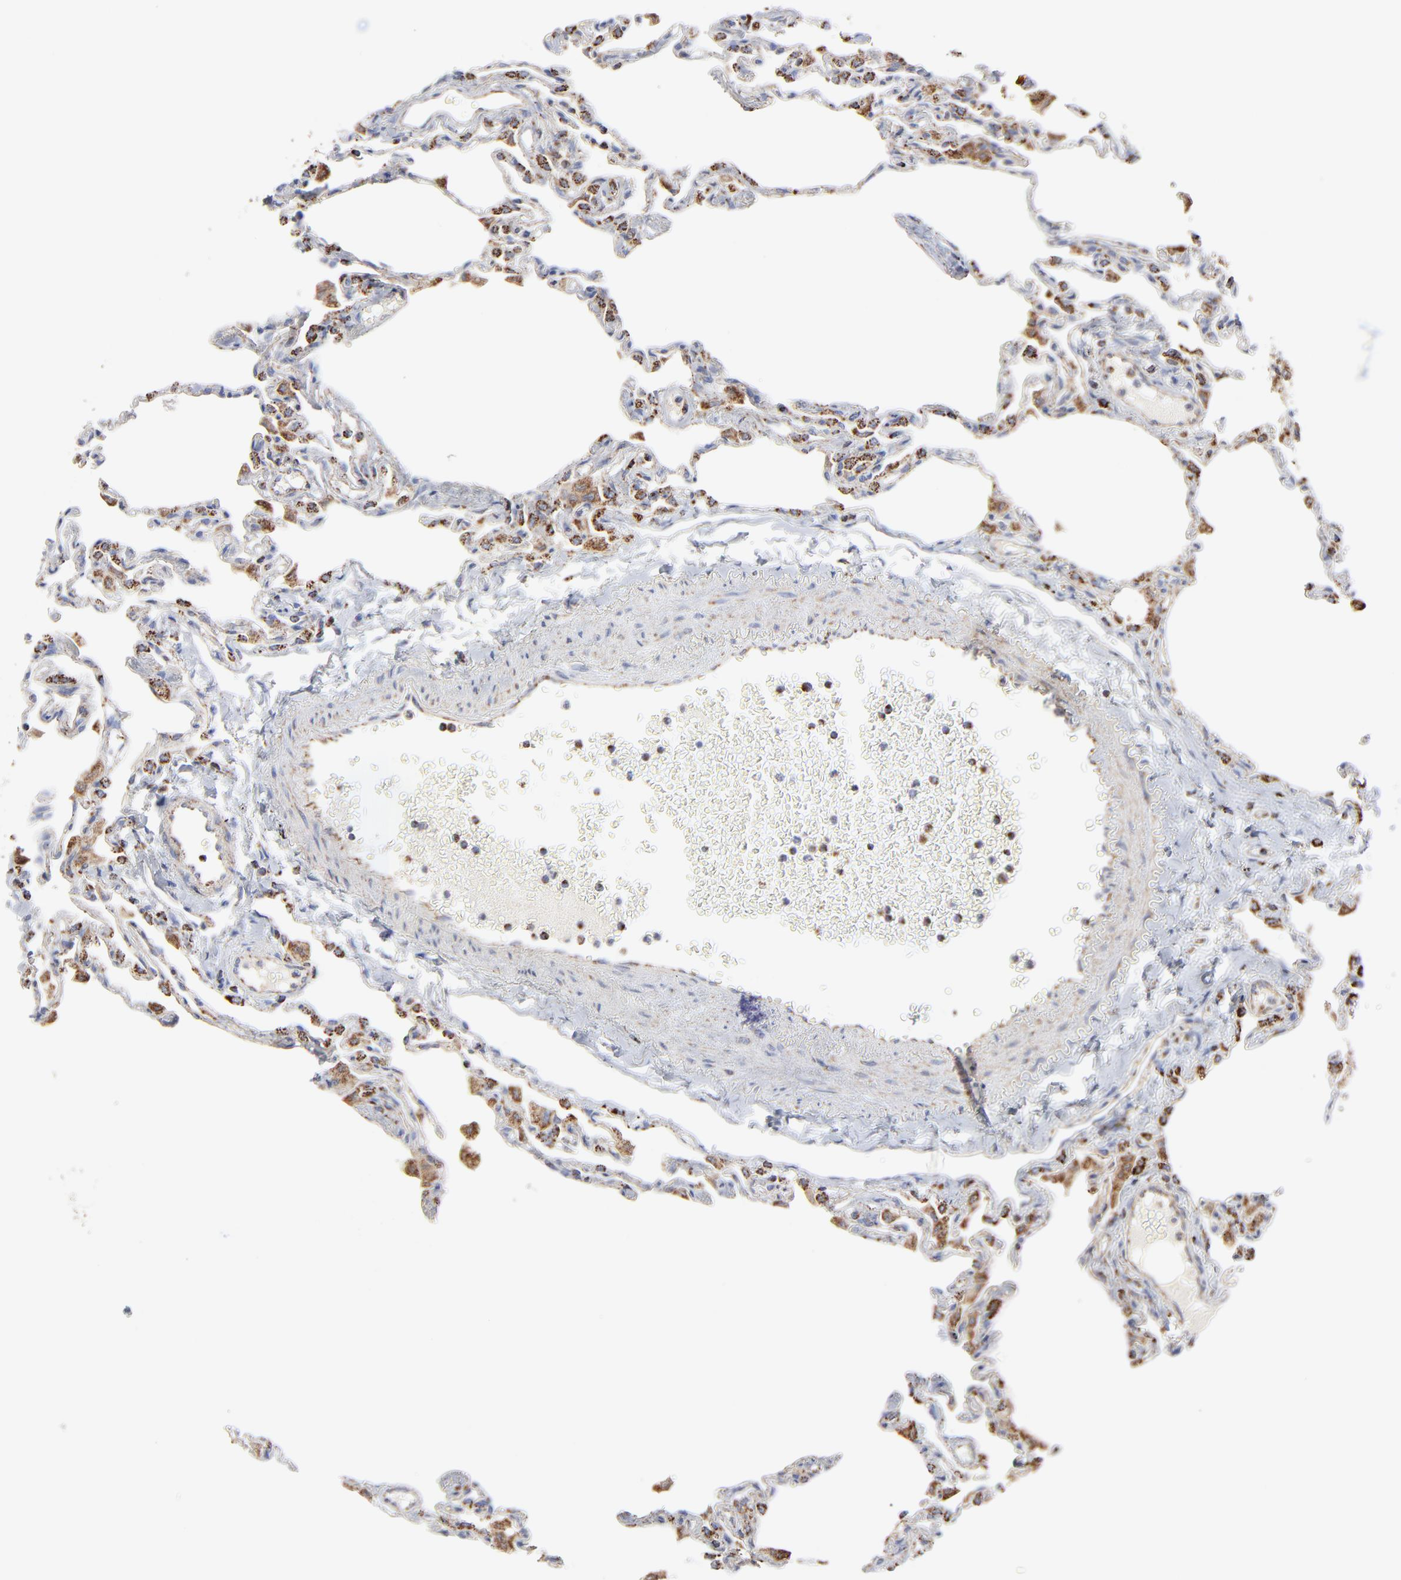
{"staining": {"intensity": "weak", "quantity": "25%-75%", "location": "cytoplasmic/membranous"}, "tissue": "lung", "cell_type": "Alveolar cells", "image_type": "normal", "snomed": [{"axis": "morphology", "description": "Normal tissue, NOS"}, {"axis": "topography", "description": "Lung"}], "caption": "Immunohistochemical staining of benign lung demonstrates low levels of weak cytoplasmic/membranous expression in about 25%-75% of alveolar cells.", "gene": "ASB3", "patient": {"sex": "female", "age": 49}}